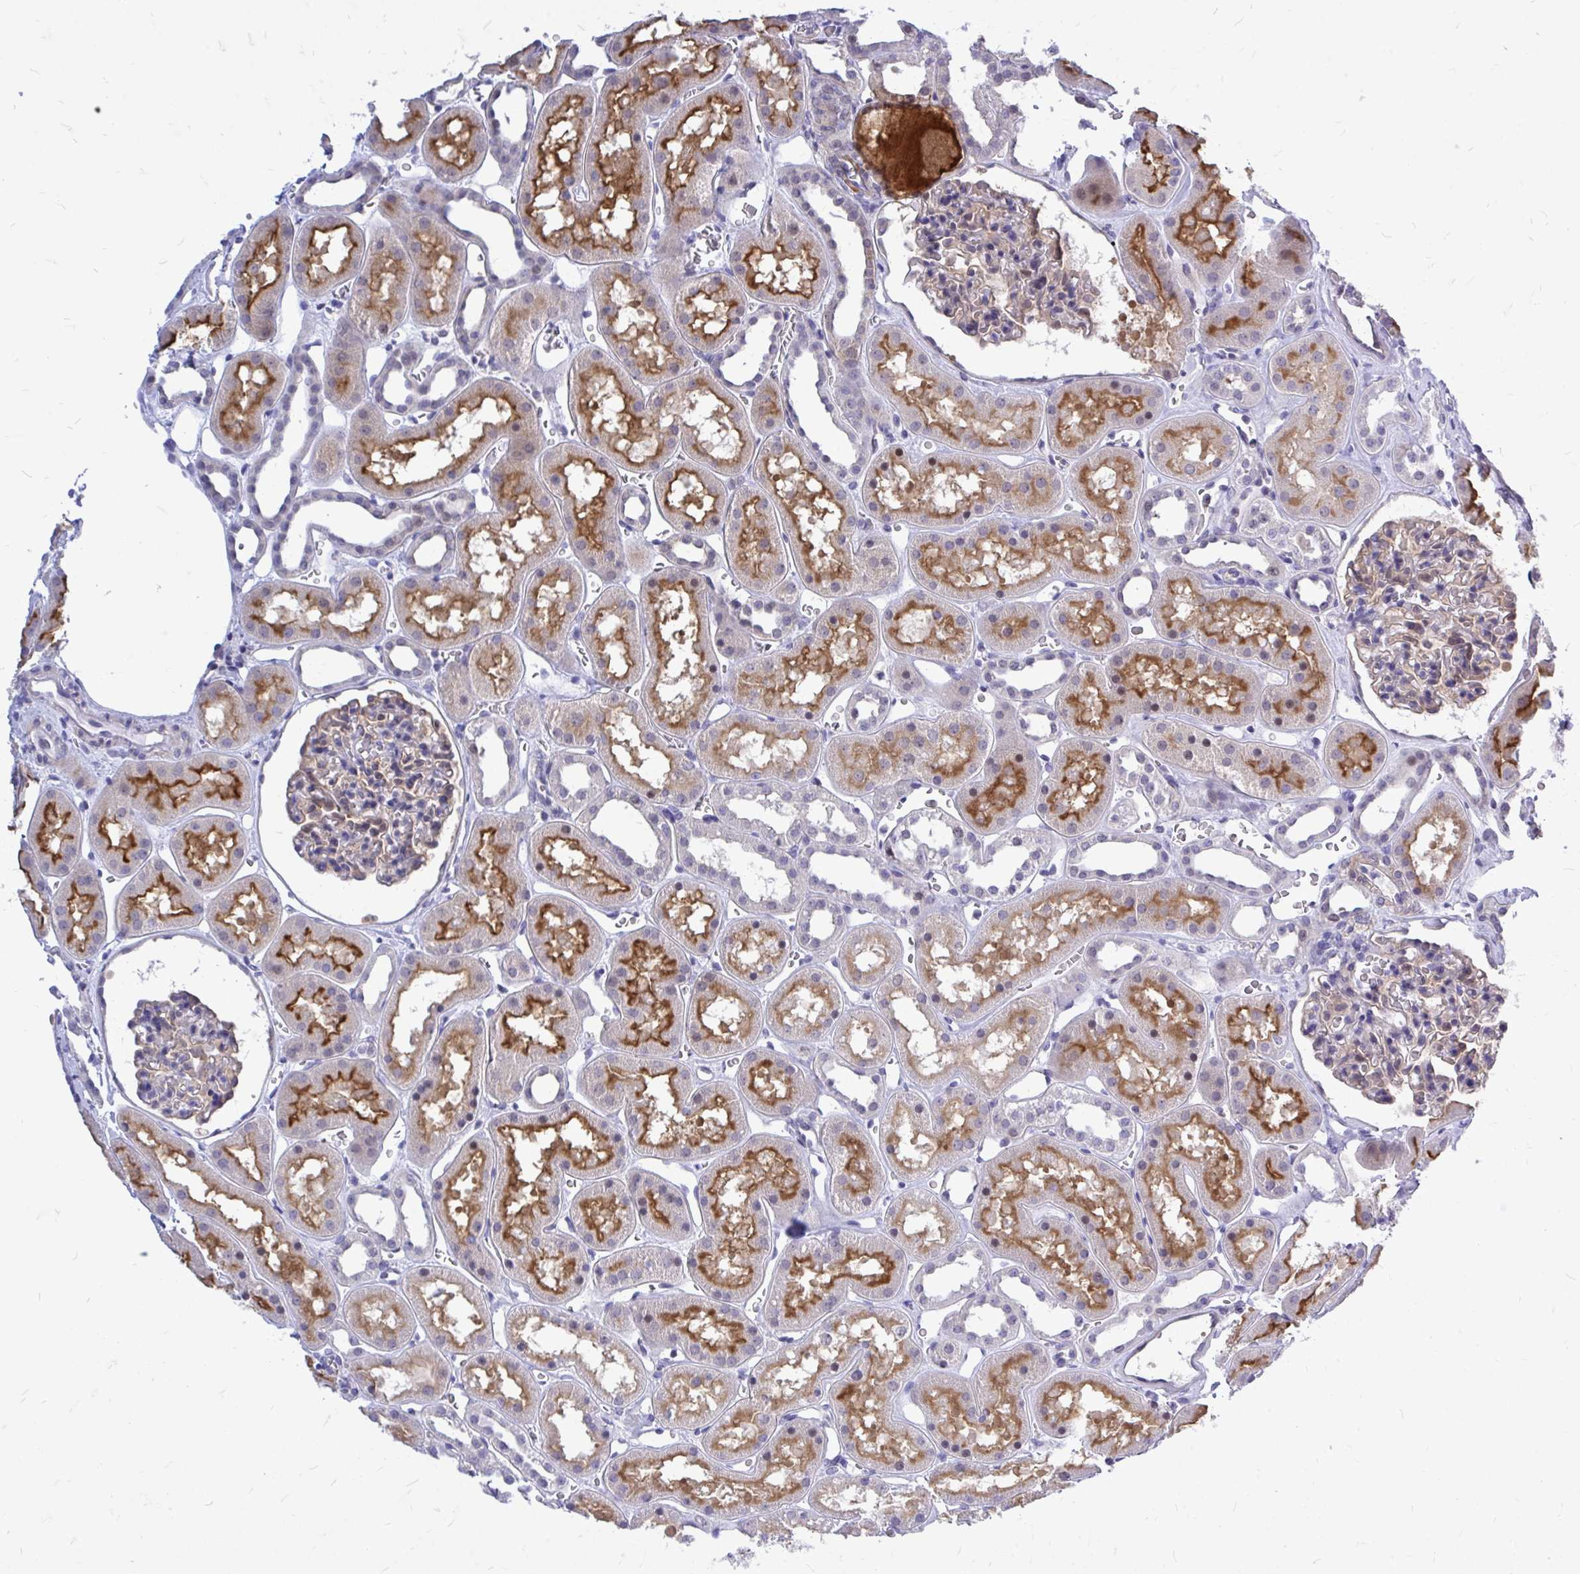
{"staining": {"intensity": "weak", "quantity": "<25%", "location": "cytoplasmic/membranous"}, "tissue": "kidney", "cell_type": "Cells in glomeruli", "image_type": "normal", "snomed": [{"axis": "morphology", "description": "Normal tissue, NOS"}, {"axis": "topography", "description": "Kidney"}], "caption": "IHC image of benign kidney stained for a protein (brown), which reveals no staining in cells in glomeruli.", "gene": "ZBTB25", "patient": {"sex": "female", "age": 41}}